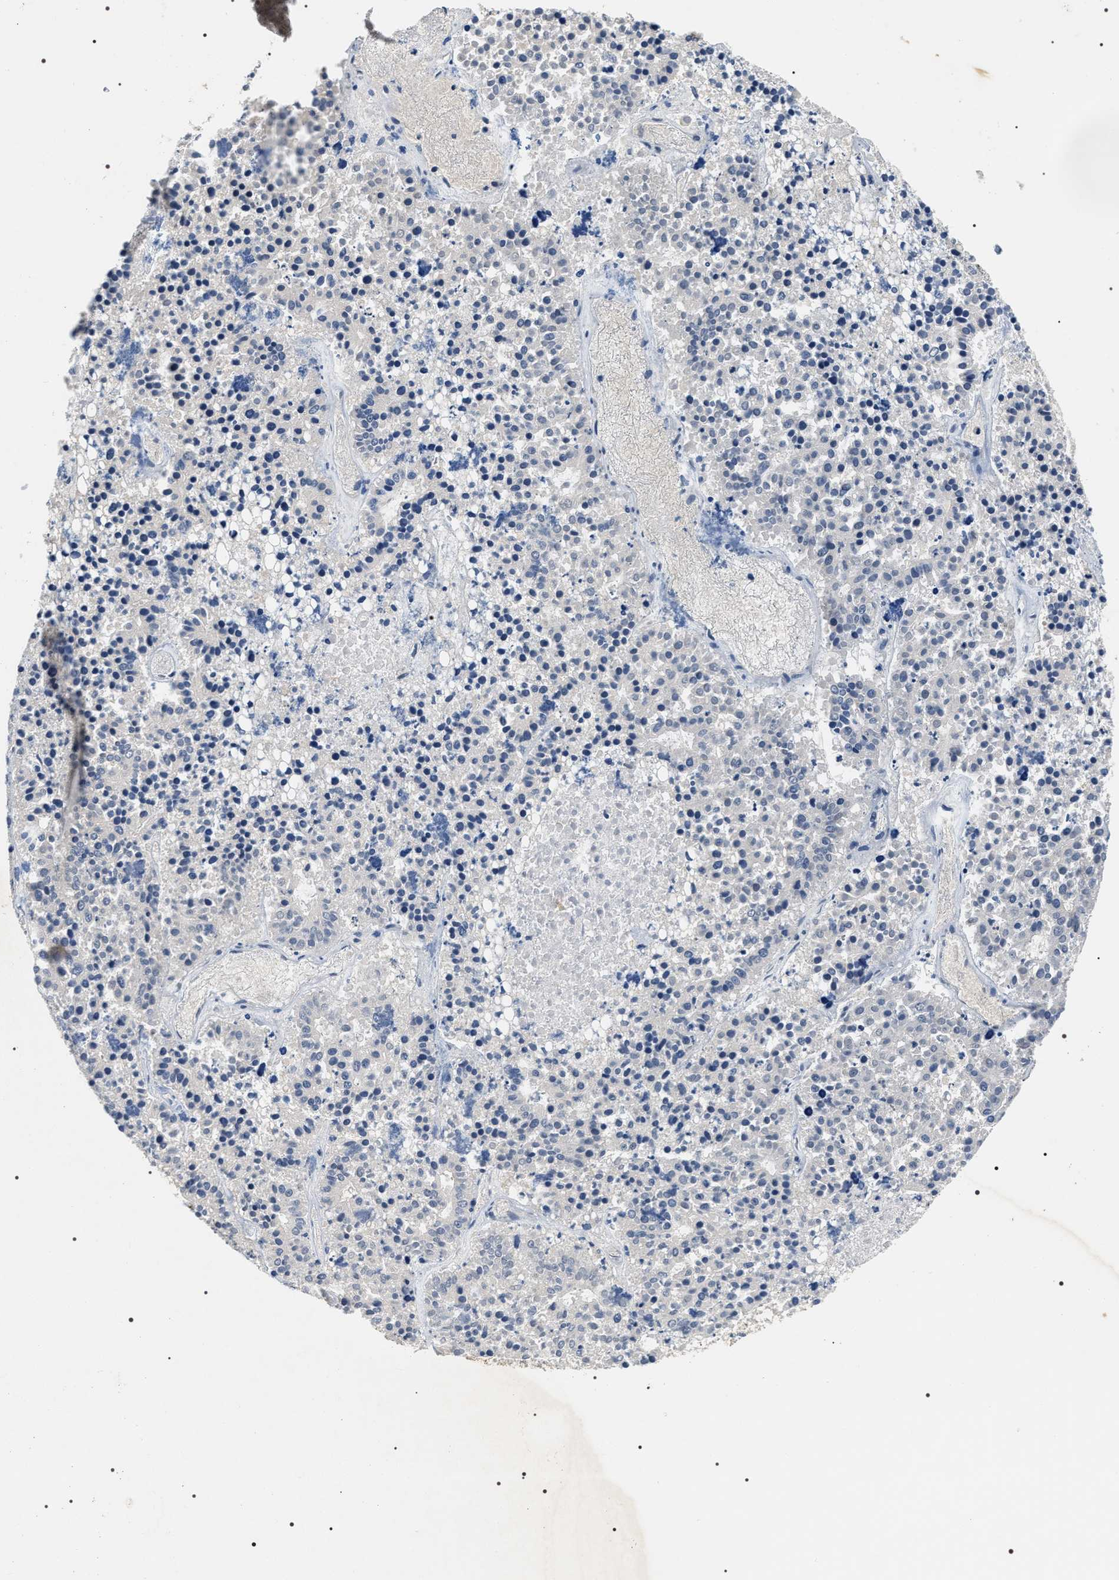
{"staining": {"intensity": "negative", "quantity": "none", "location": "none"}, "tissue": "pancreatic cancer", "cell_type": "Tumor cells", "image_type": "cancer", "snomed": [{"axis": "morphology", "description": "Adenocarcinoma, NOS"}, {"axis": "topography", "description": "Pancreas"}], "caption": "Immunohistochemistry (IHC) of pancreatic cancer displays no staining in tumor cells.", "gene": "IFT81", "patient": {"sex": "male", "age": 50}}